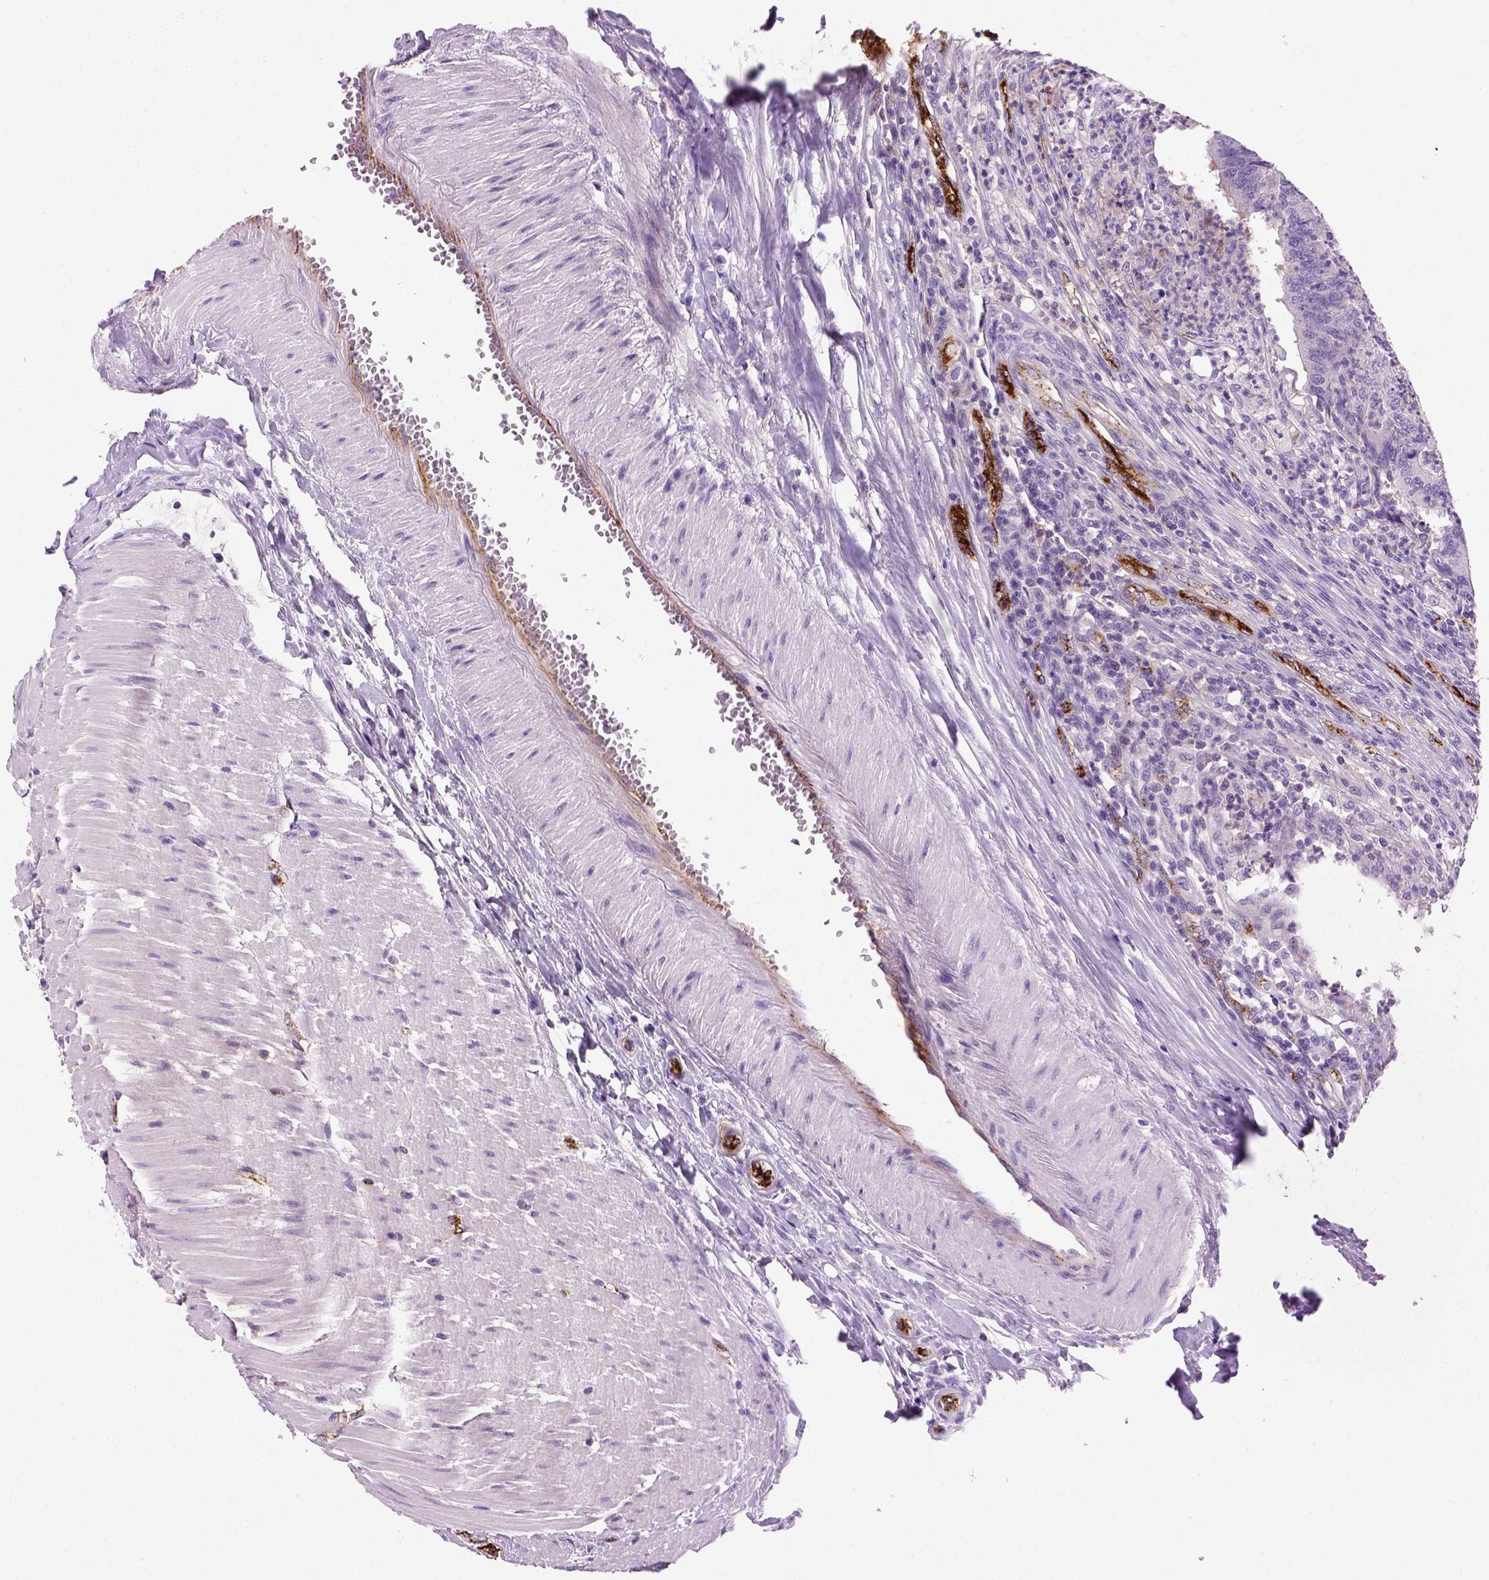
{"staining": {"intensity": "negative", "quantity": "none", "location": "none"}, "tissue": "colorectal cancer", "cell_type": "Tumor cells", "image_type": "cancer", "snomed": [{"axis": "morphology", "description": "Adenocarcinoma, NOS"}, {"axis": "topography", "description": "Colon"}], "caption": "Colorectal cancer (adenocarcinoma) stained for a protein using IHC reveals no expression tumor cells.", "gene": "VWF", "patient": {"sex": "female", "age": 67}}